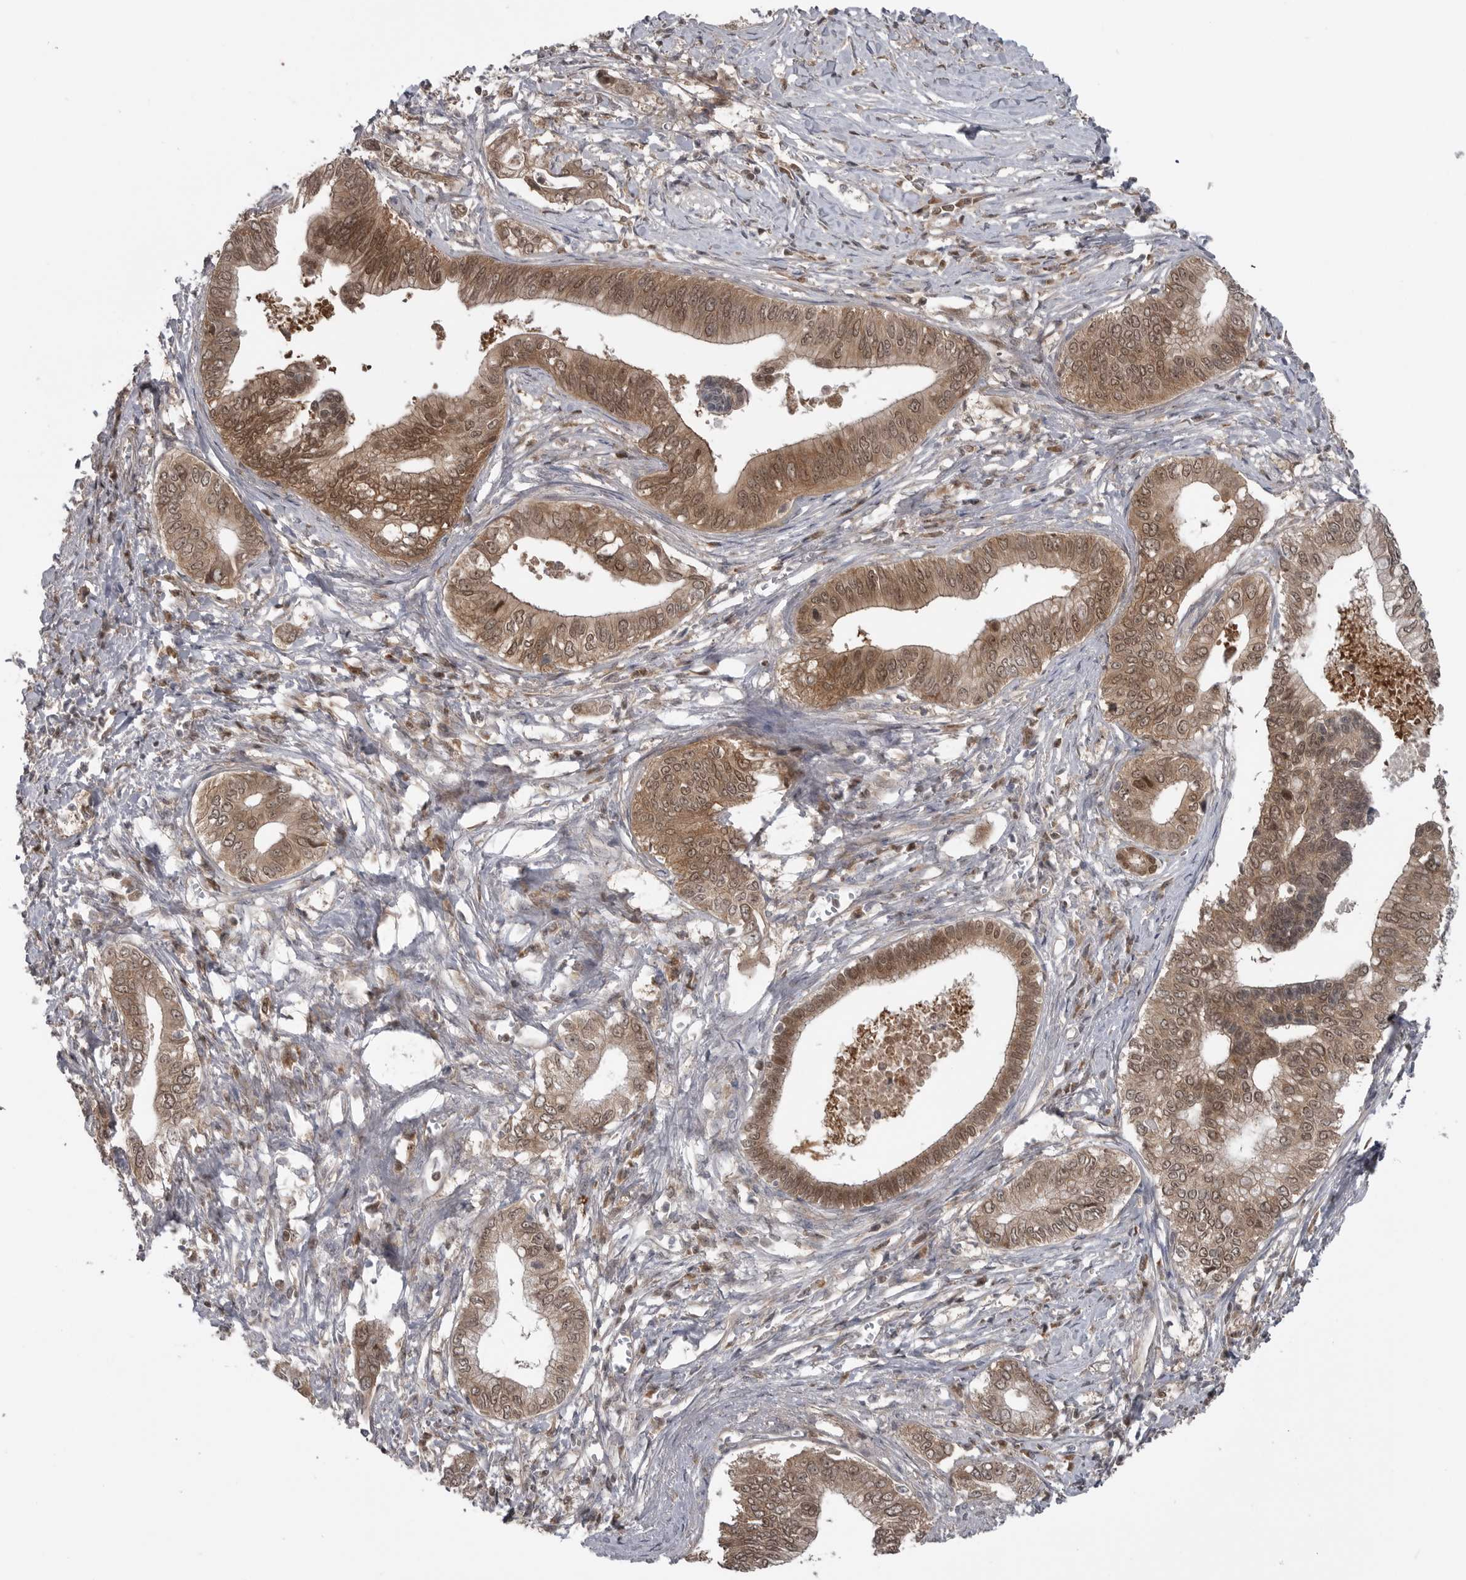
{"staining": {"intensity": "moderate", "quantity": ">75%", "location": "cytoplasmic/membranous,nuclear"}, "tissue": "pancreatic cancer", "cell_type": "Tumor cells", "image_type": "cancer", "snomed": [{"axis": "morphology", "description": "Normal tissue, NOS"}, {"axis": "morphology", "description": "Adenocarcinoma, NOS"}, {"axis": "topography", "description": "Pancreas"}, {"axis": "topography", "description": "Peripheral nerve tissue"}], "caption": "A photomicrograph showing moderate cytoplasmic/membranous and nuclear expression in approximately >75% of tumor cells in pancreatic cancer (adenocarcinoma), as visualized by brown immunohistochemical staining.", "gene": "MAPK13", "patient": {"sex": "male", "age": 59}}